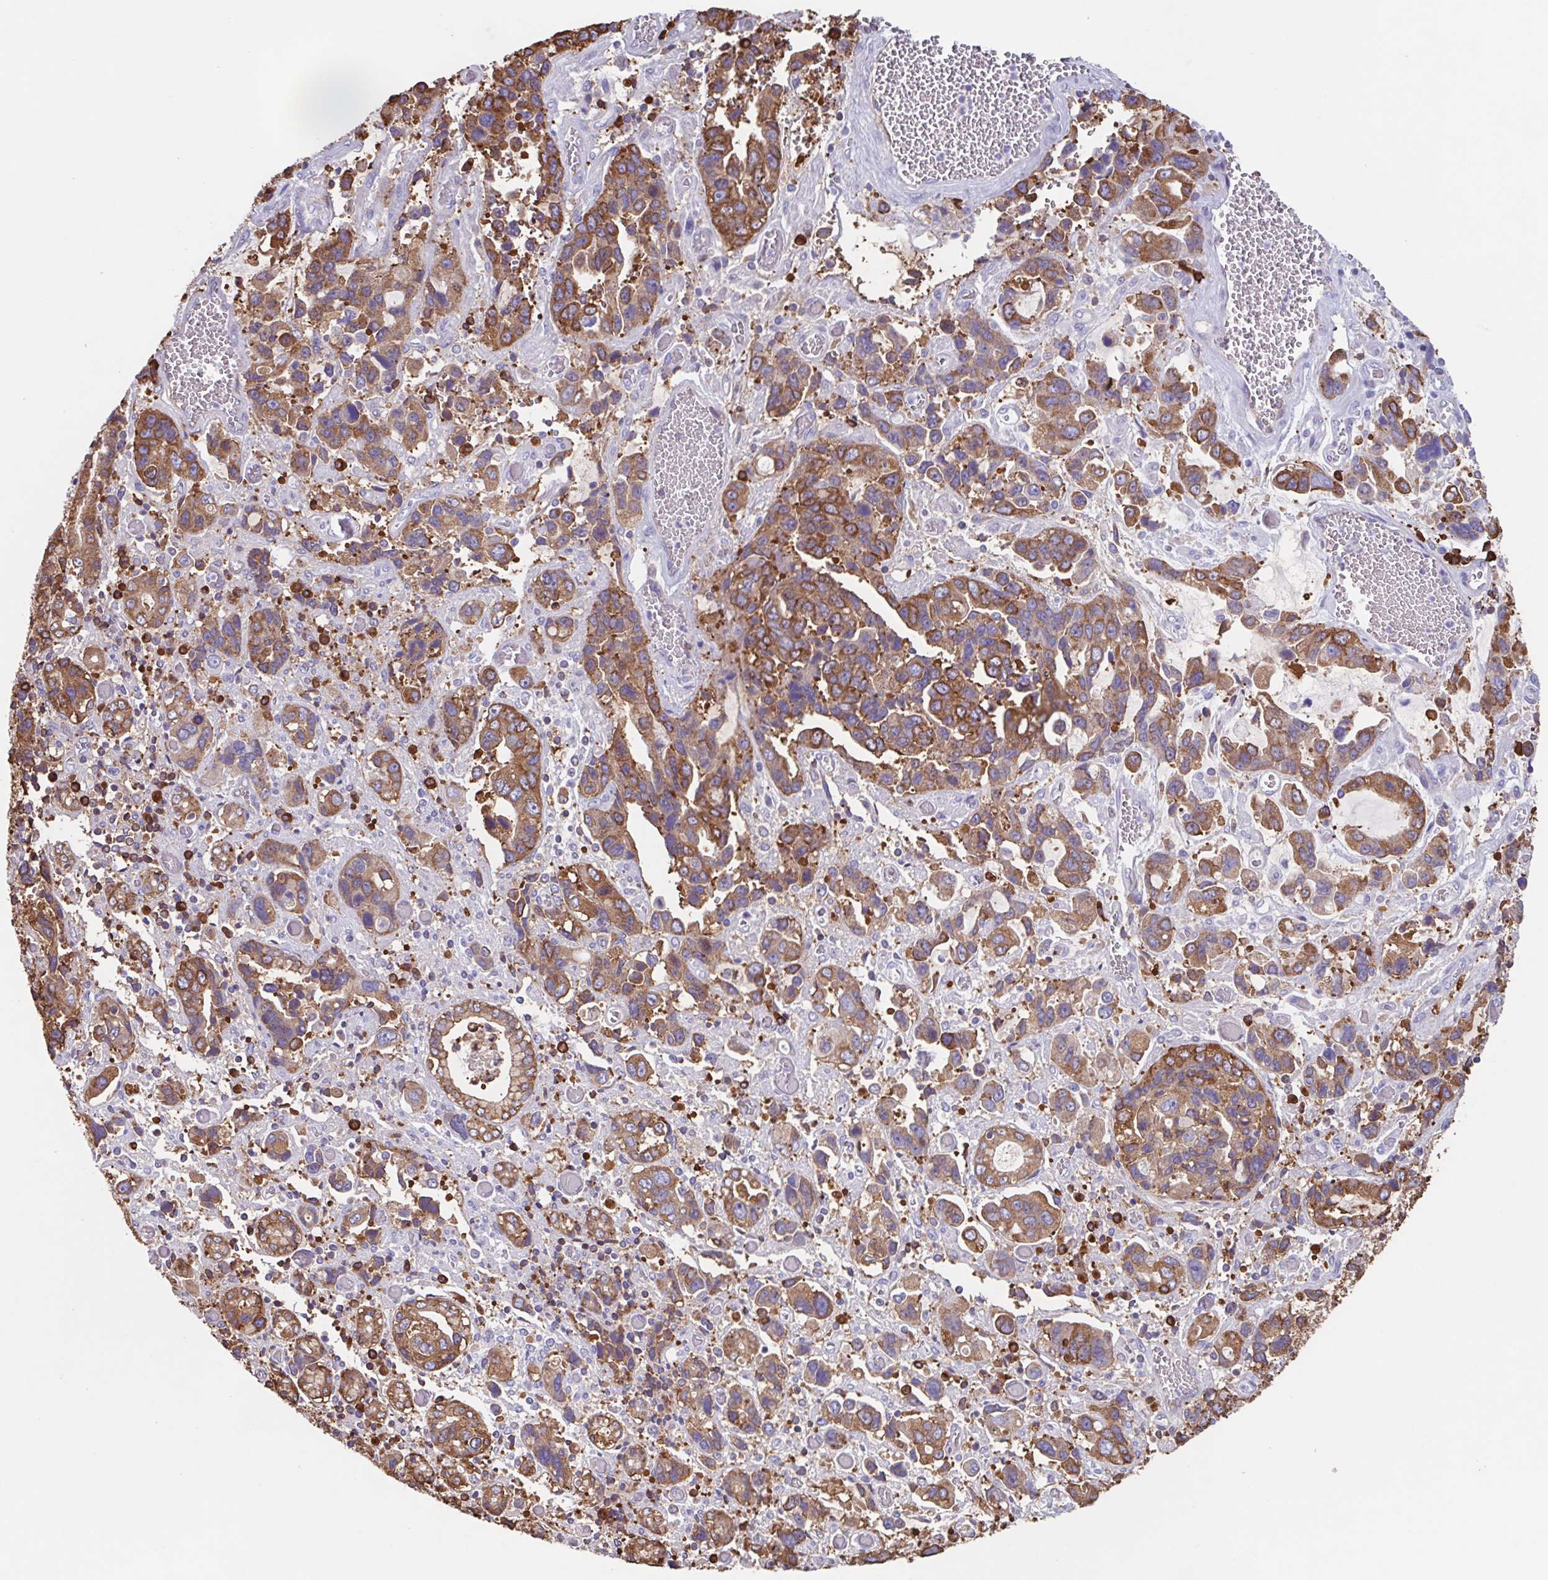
{"staining": {"intensity": "moderate", "quantity": ">75%", "location": "cytoplasmic/membranous"}, "tissue": "stomach cancer", "cell_type": "Tumor cells", "image_type": "cancer", "snomed": [{"axis": "morphology", "description": "Adenocarcinoma, NOS"}, {"axis": "topography", "description": "Stomach, upper"}], "caption": "DAB immunohistochemical staining of human stomach adenocarcinoma exhibits moderate cytoplasmic/membranous protein positivity in approximately >75% of tumor cells. The staining was performed using DAB (3,3'-diaminobenzidine) to visualize the protein expression in brown, while the nuclei were stained in blue with hematoxylin (Magnification: 20x).", "gene": "TPD52", "patient": {"sex": "female", "age": 81}}